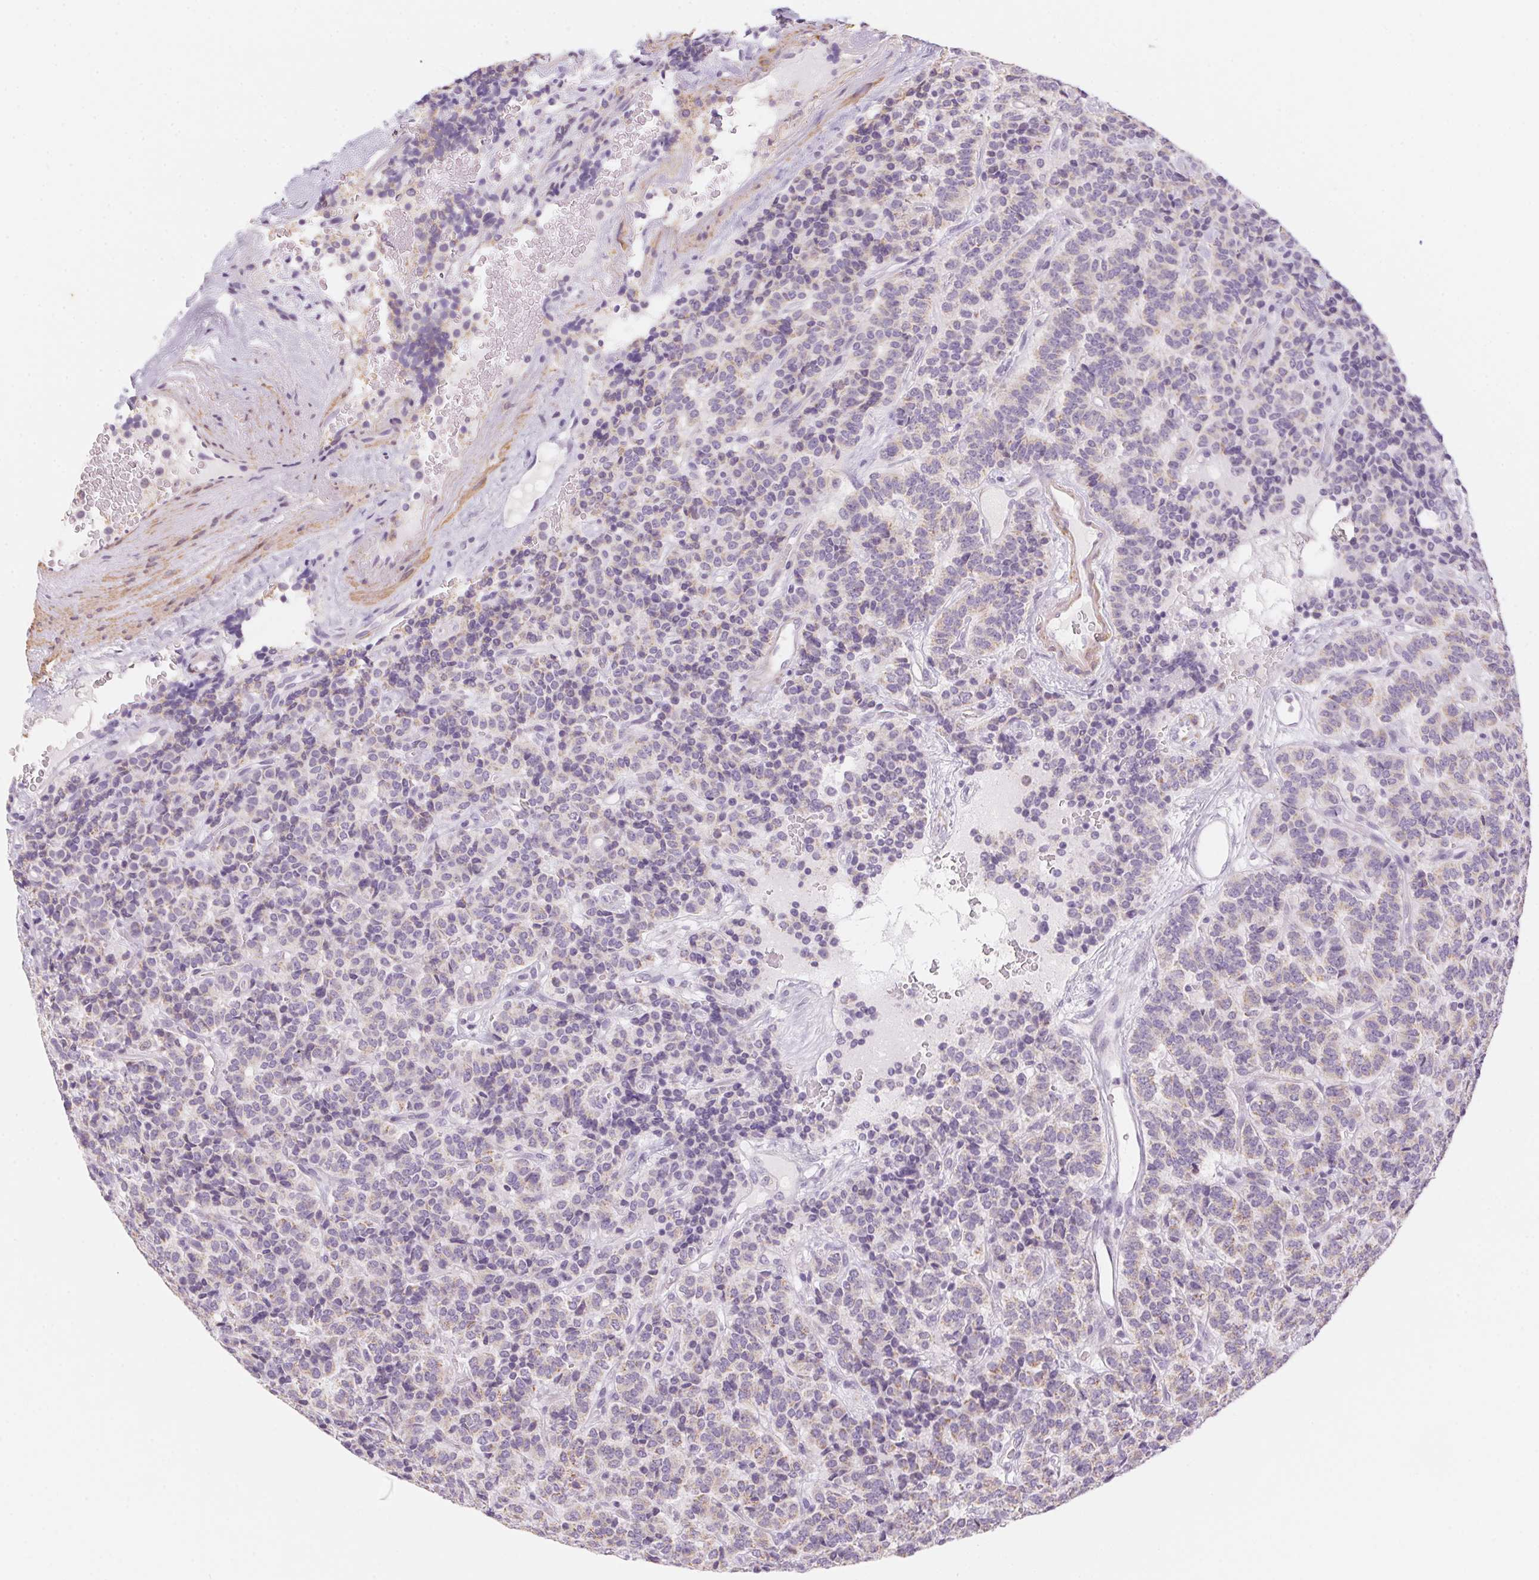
{"staining": {"intensity": "negative", "quantity": "none", "location": "none"}, "tissue": "carcinoid", "cell_type": "Tumor cells", "image_type": "cancer", "snomed": [{"axis": "morphology", "description": "Carcinoid, malignant, NOS"}, {"axis": "topography", "description": "Pancreas"}], "caption": "Immunohistochemistry photomicrograph of carcinoid (malignant) stained for a protein (brown), which reveals no staining in tumor cells.", "gene": "PRPH", "patient": {"sex": "male", "age": 36}}